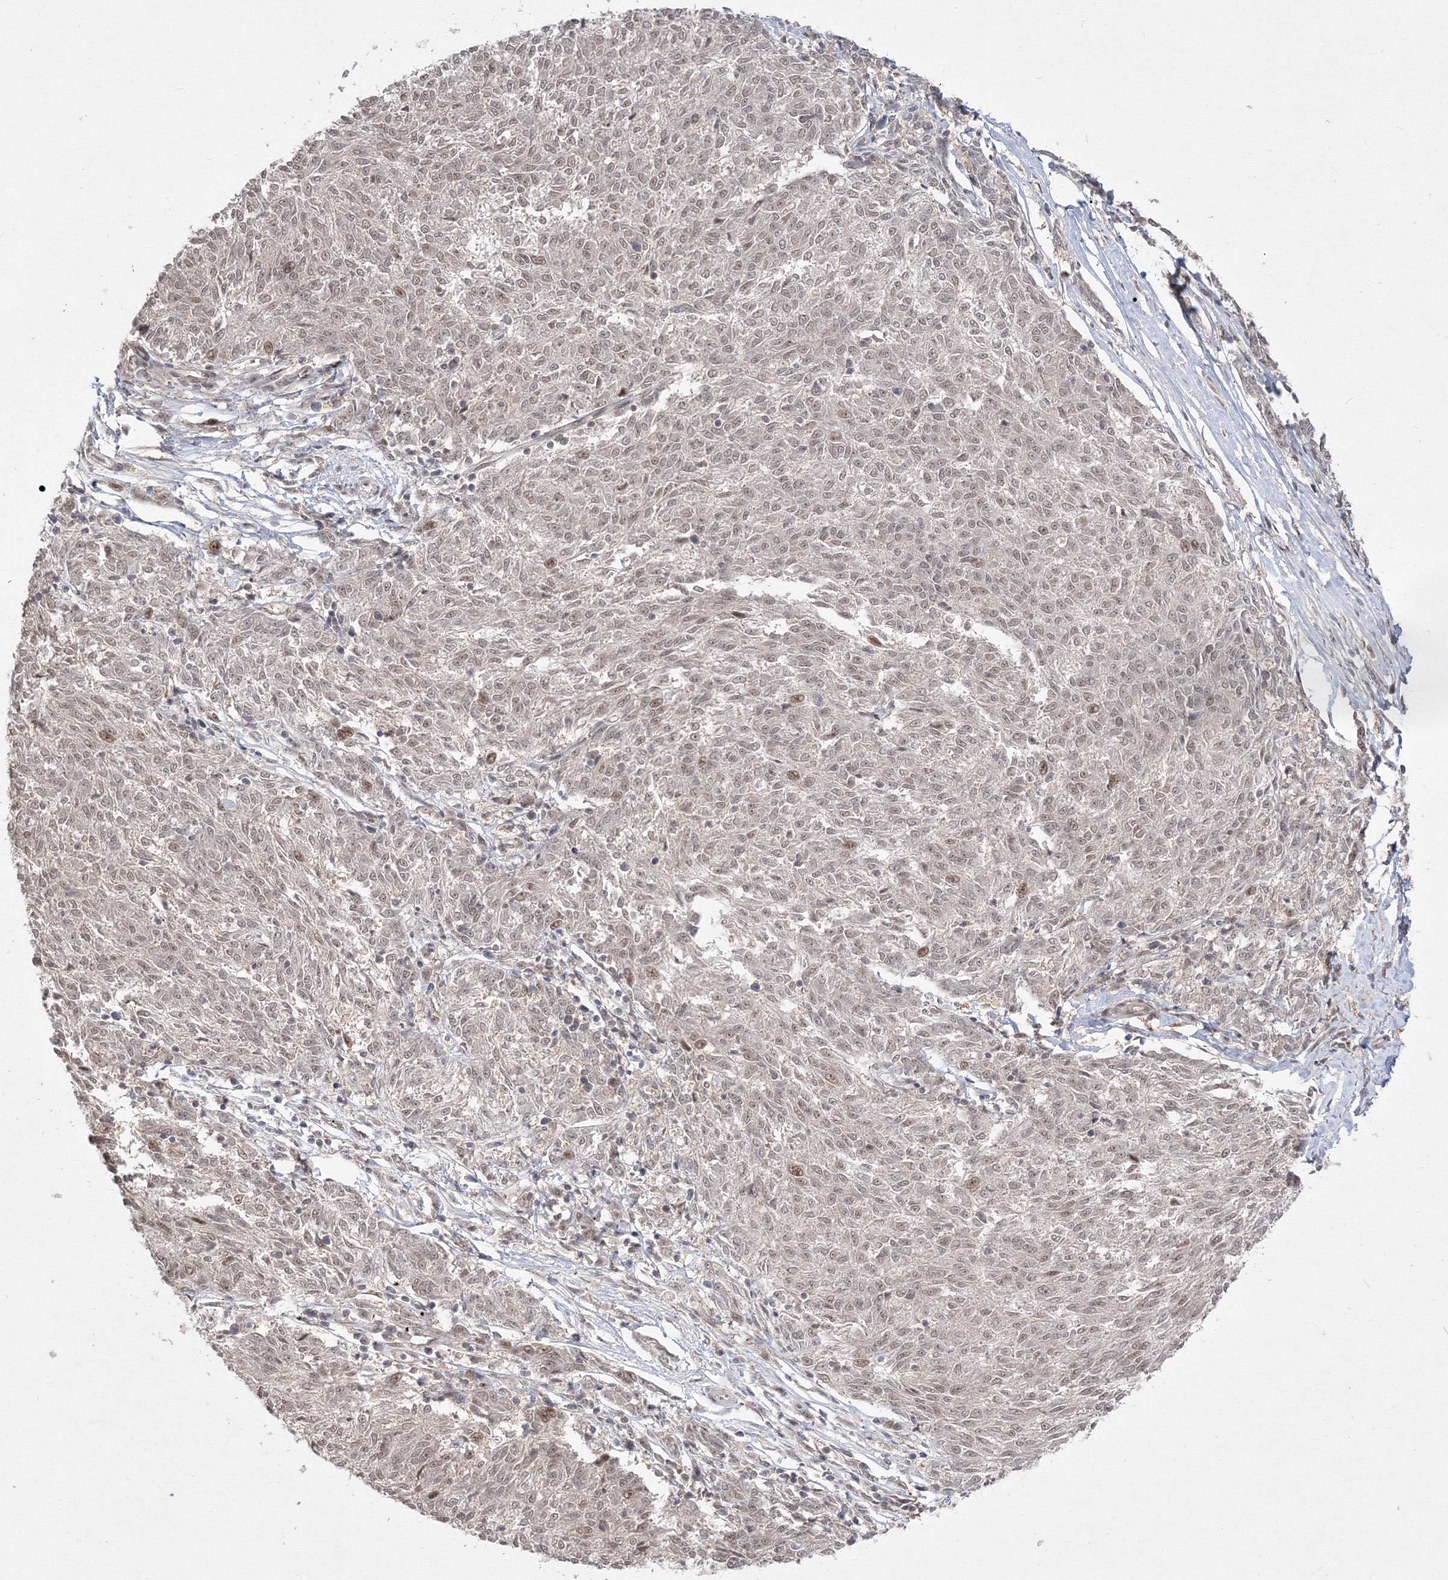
{"staining": {"intensity": "weak", "quantity": ">75%", "location": "nuclear"}, "tissue": "melanoma", "cell_type": "Tumor cells", "image_type": "cancer", "snomed": [{"axis": "morphology", "description": "Malignant melanoma, NOS"}, {"axis": "topography", "description": "Skin"}], "caption": "The image displays immunohistochemical staining of malignant melanoma. There is weak nuclear positivity is appreciated in about >75% of tumor cells.", "gene": "COPS4", "patient": {"sex": "female", "age": 72}}